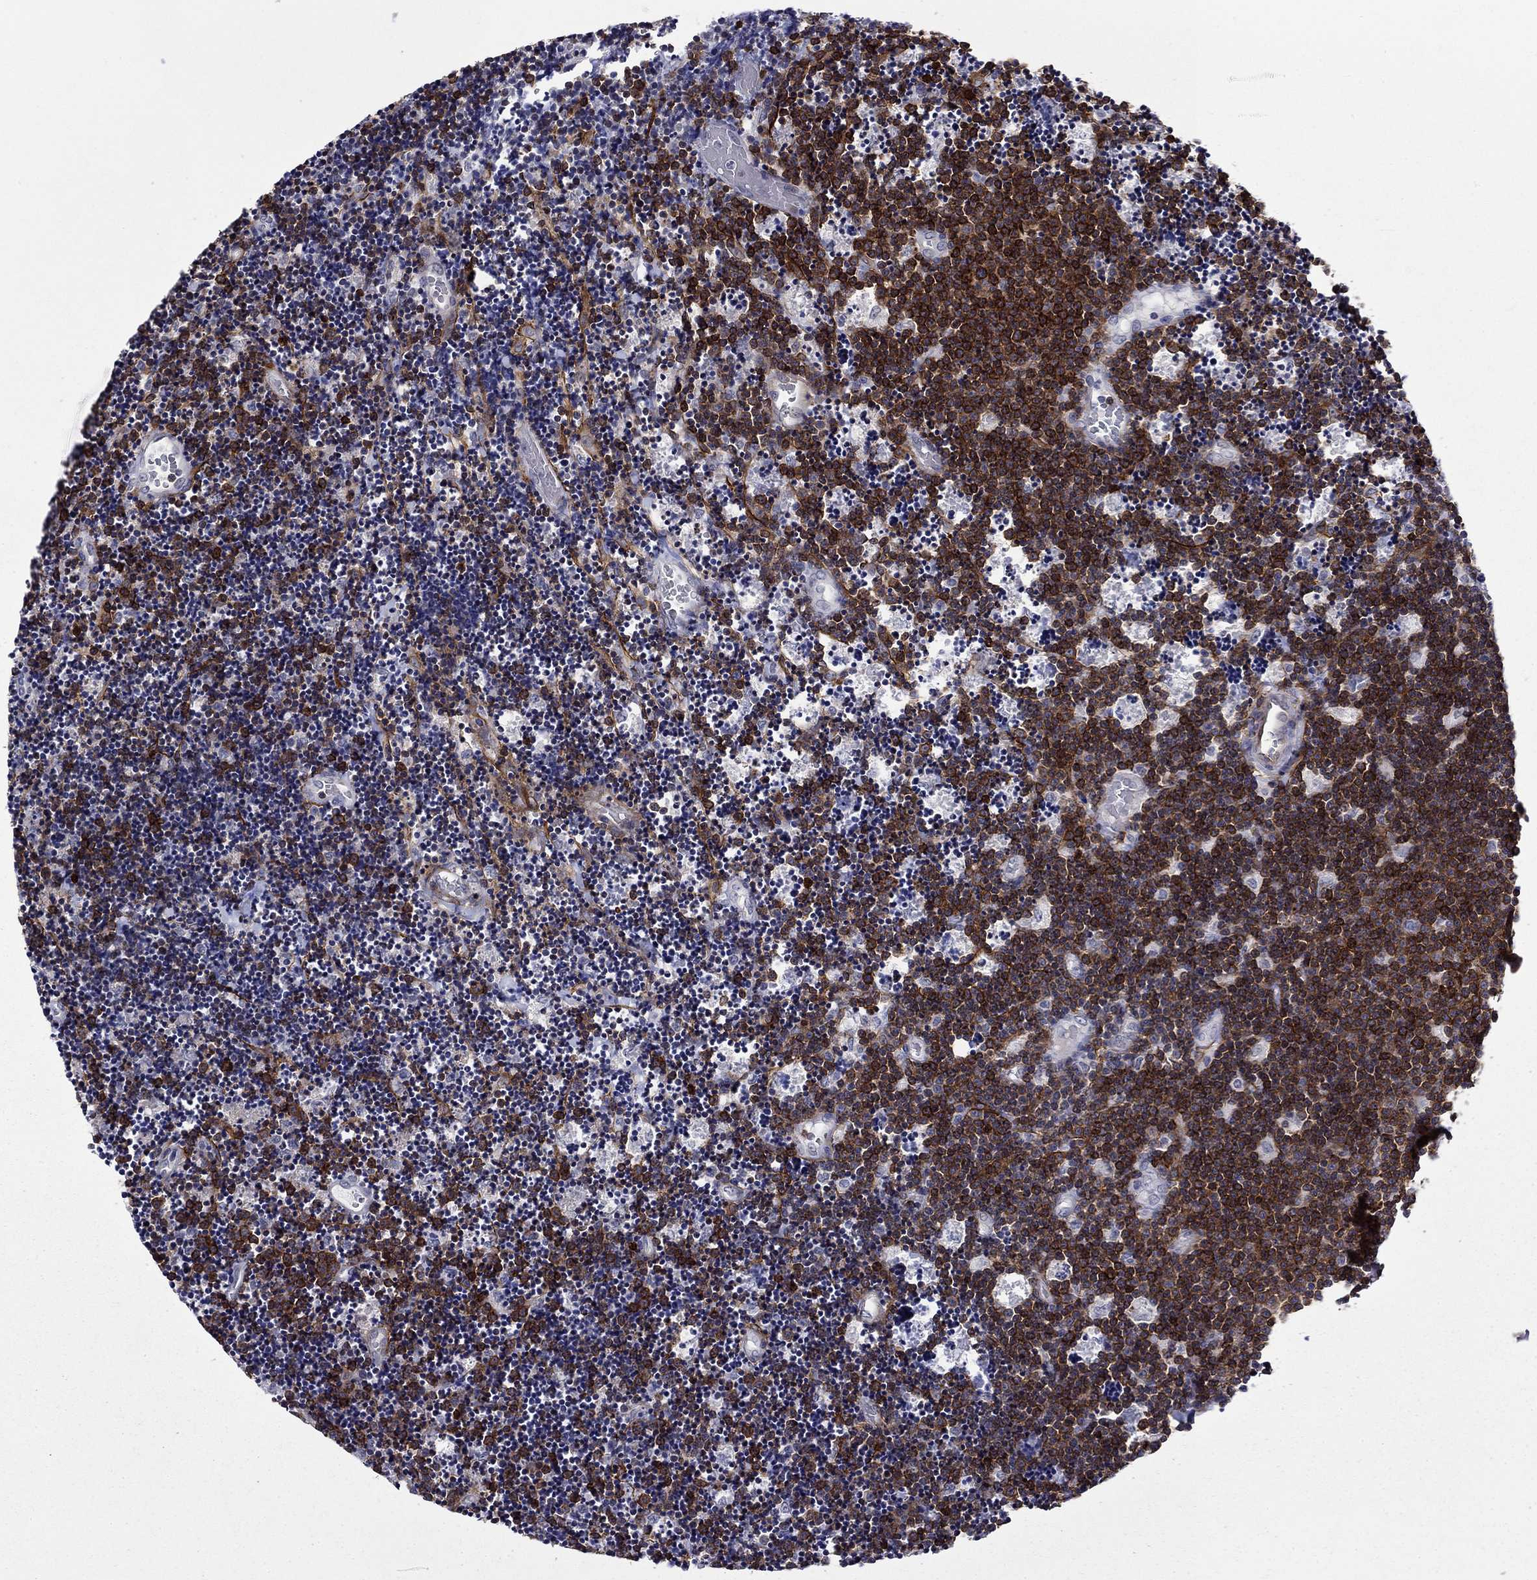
{"staining": {"intensity": "strong", "quantity": ">75%", "location": "cytoplasmic/membranous"}, "tissue": "lymphoma", "cell_type": "Tumor cells", "image_type": "cancer", "snomed": [{"axis": "morphology", "description": "Malignant lymphoma, non-Hodgkin's type, Low grade"}, {"axis": "topography", "description": "Brain"}], "caption": "Malignant lymphoma, non-Hodgkin's type (low-grade) was stained to show a protein in brown. There is high levels of strong cytoplasmic/membranous staining in about >75% of tumor cells.", "gene": "LMO7", "patient": {"sex": "female", "age": 66}}